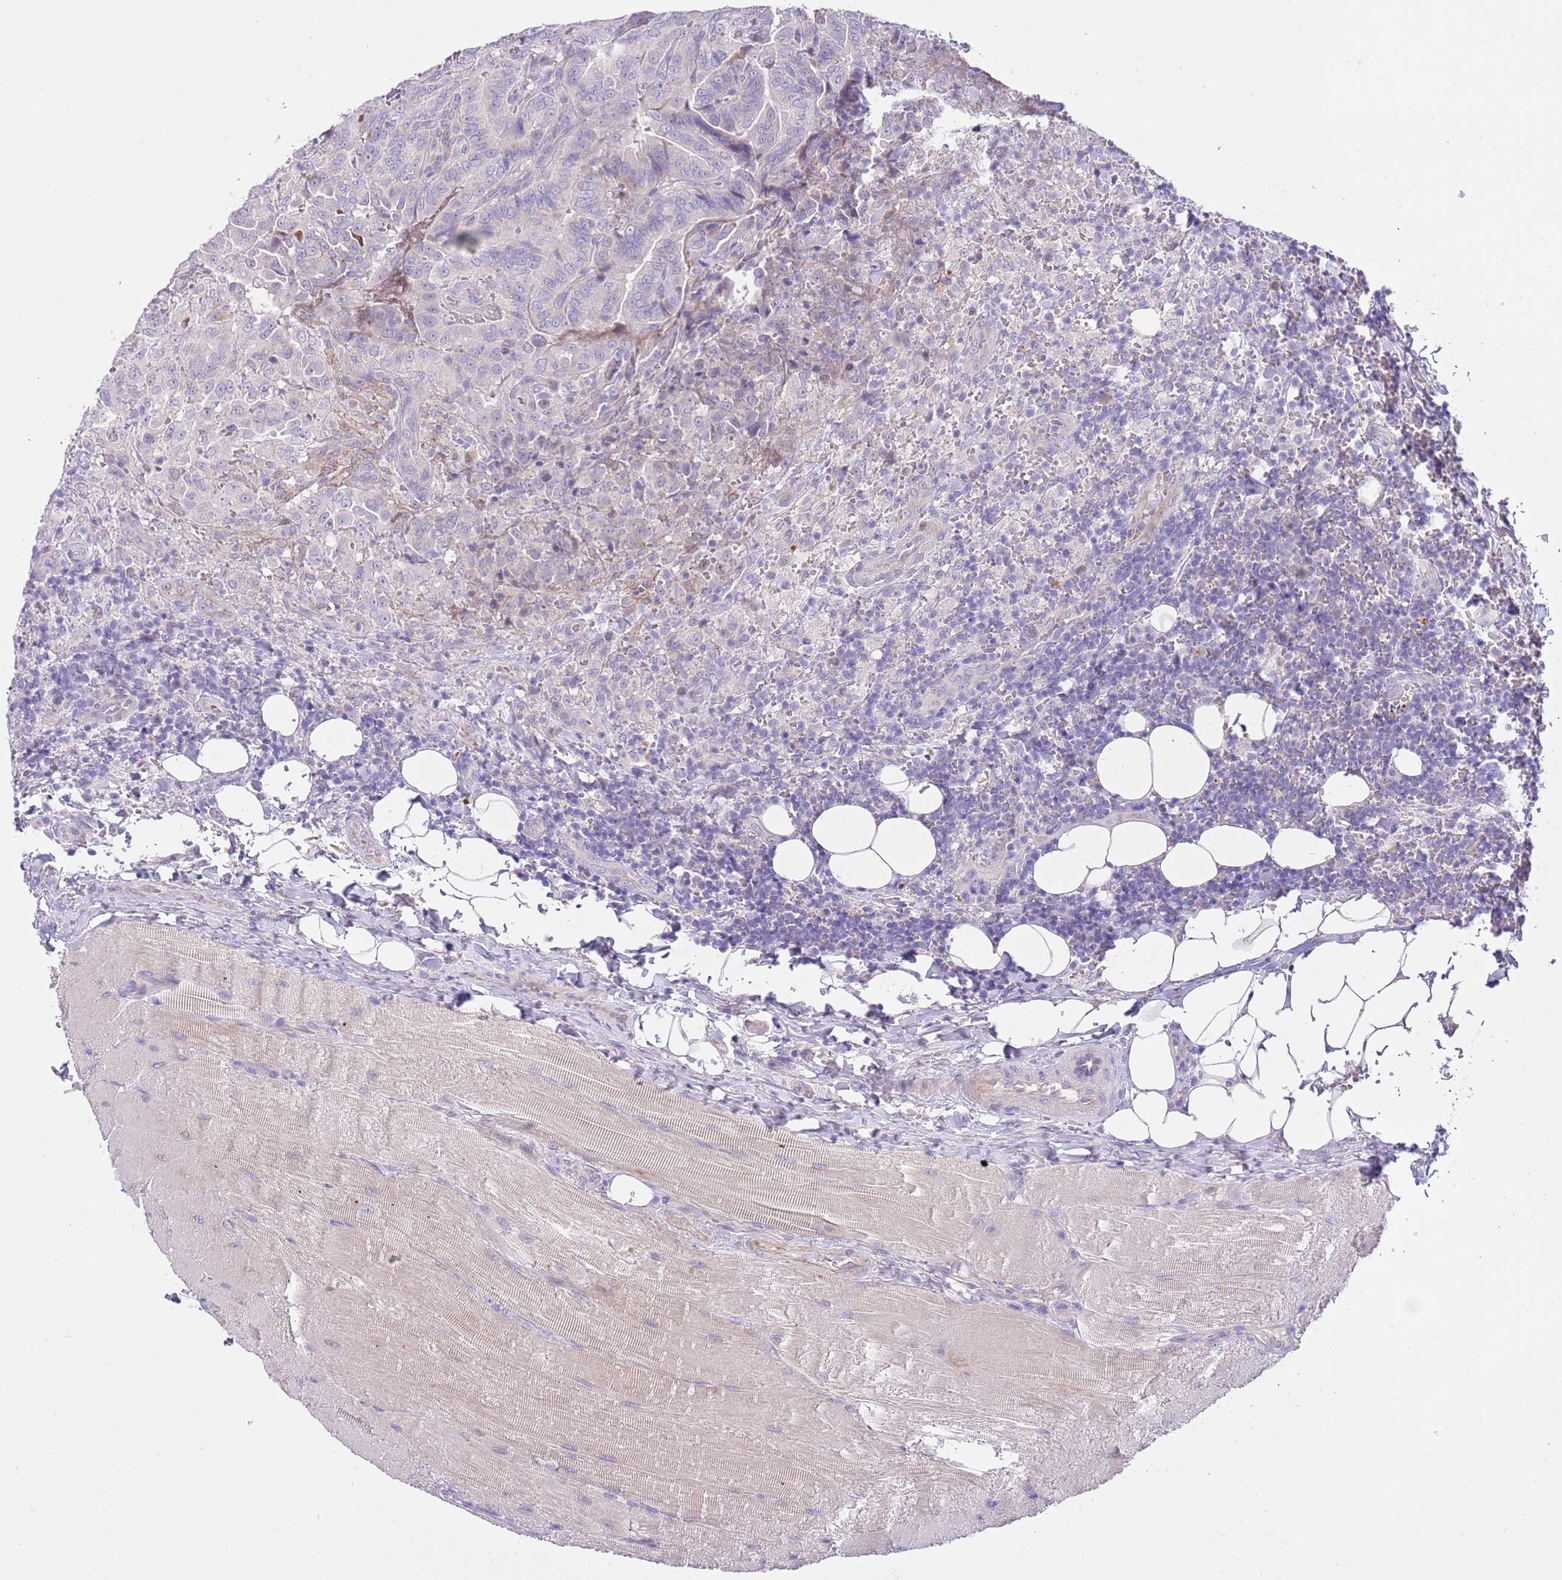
{"staining": {"intensity": "negative", "quantity": "none", "location": "none"}, "tissue": "thyroid cancer", "cell_type": "Tumor cells", "image_type": "cancer", "snomed": [{"axis": "morphology", "description": "Papillary adenocarcinoma, NOS"}, {"axis": "topography", "description": "Thyroid gland"}], "caption": "Human papillary adenocarcinoma (thyroid) stained for a protein using immunohistochemistry demonstrates no positivity in tumor cells.", "gene": "FBRSL1", "patient": {"sex": "male", "age": 61}}